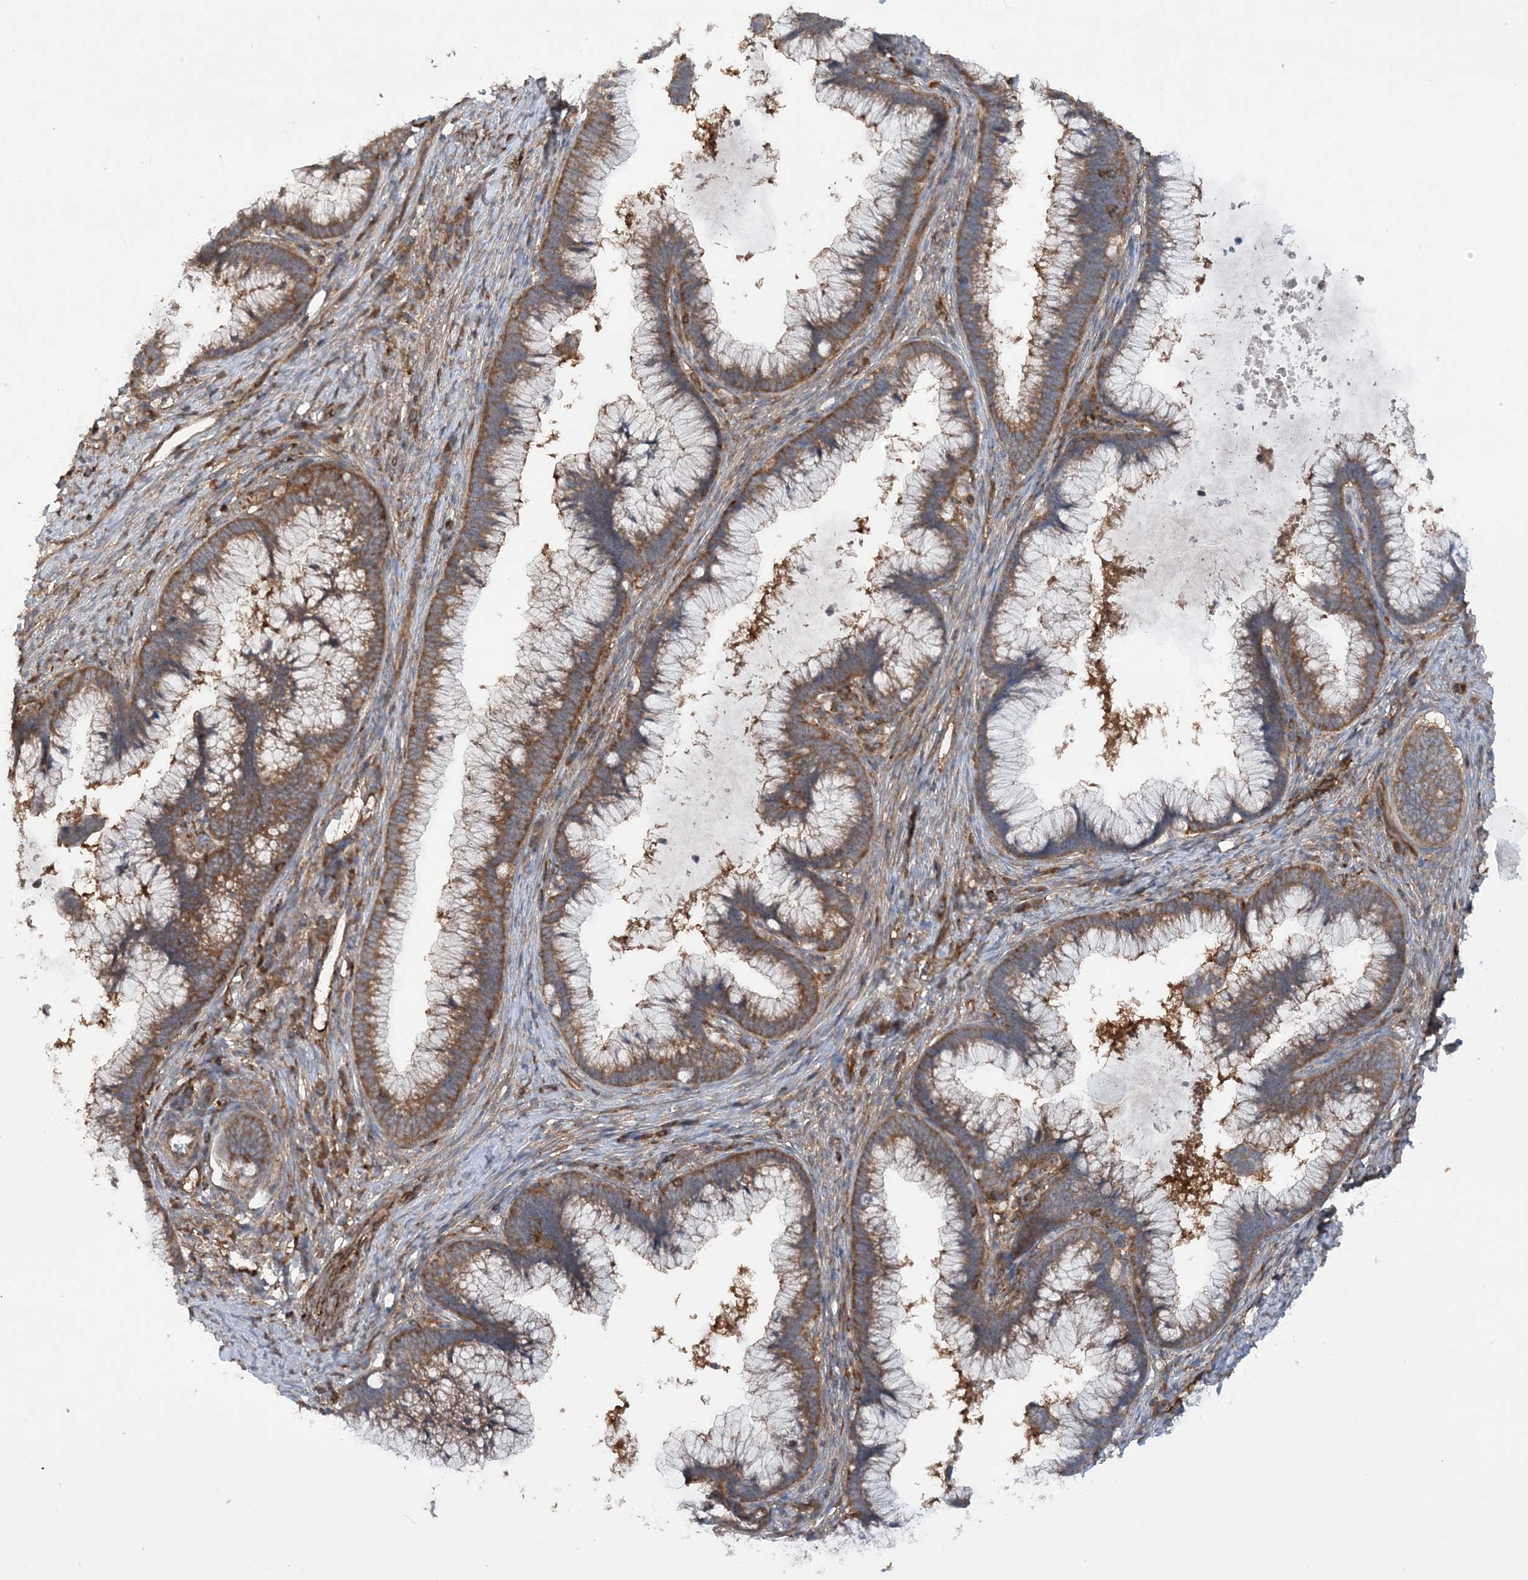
{"staining": {"intensity": "moderate", "quantity": ">75%", "location": "cytoplasmic/membranous"}, "tissue": "cervical cancer", "cell_type": "Tumor cells", "image_type": "cancer", "snomed": [{"axis": "morphology", "description": "Adenocarcinoma, NOS"}, {"axis": "topography", "description": "Cervix"}], "caption": "A histopathology image of human cervical cancer stained for a protein shows moderate cytoplasmic/membranous brown staining in tumor cells.", "gene": "ACAP2", "patient": {"sex": "female", "age": 36}}